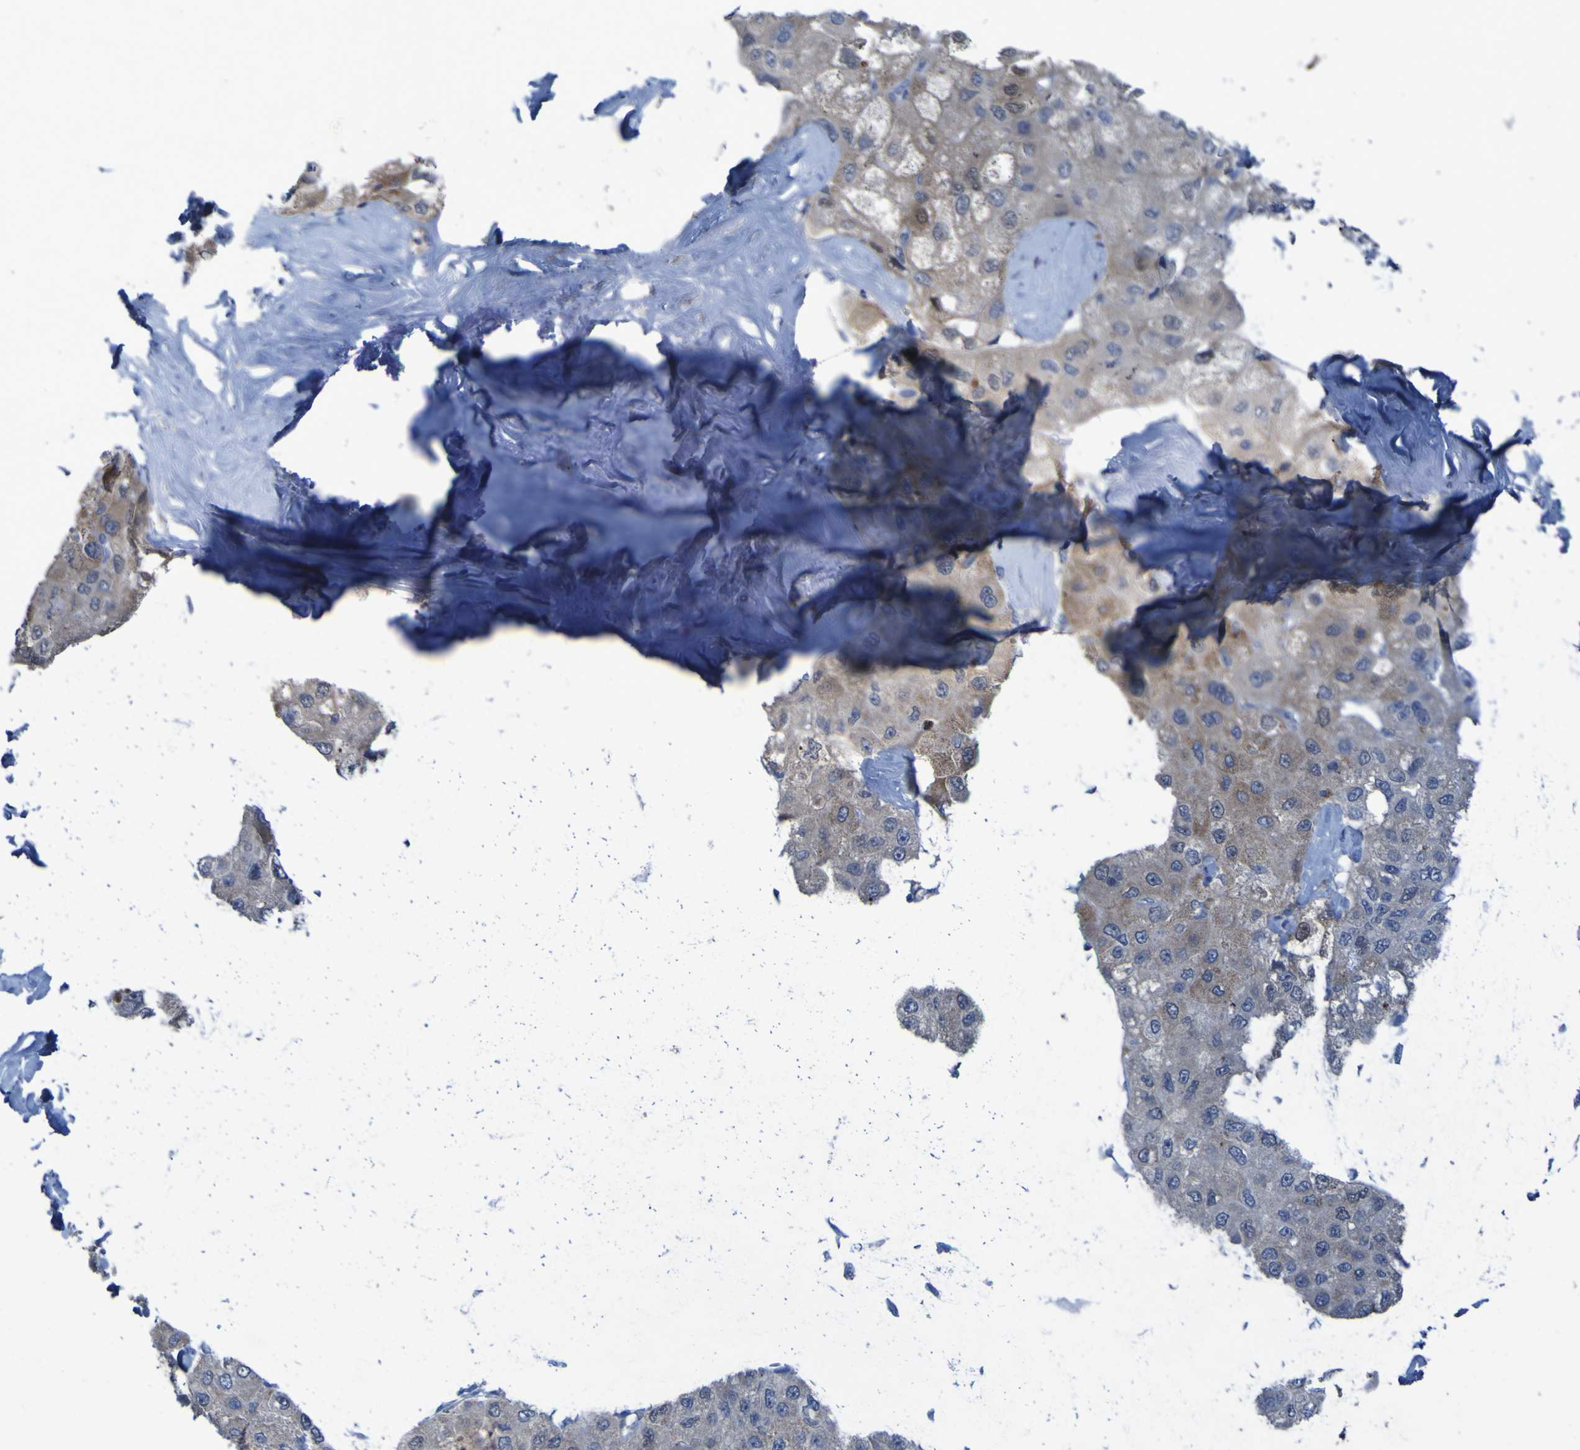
{"staining": {"intensity": "weak", "quantity": "25%-75%", "location": "cytoplasmic/membranous"}, "tissue": "liver cancer", "cell_type": "Tumor cells", "image_type": "cancer", "snomed": [{"axis": "morphology", "description": "Carcinoma, Hepatocellular, NOS"}, {"axis": "topography", "description": "Liver"}], "caption": "Immunohistochemistry staining of liver cancer (hepatocellular carcinoma), which exhibits low levels of weak cytoplasmic/membranous positivity in approximately 25%-75% of tumor cells indicating weak cytoplasmic/membranous protein staining. The staining was performed using DAB (brown) for protein detection and nuclei were counterstained in hematoxylin (blue).", "gene": "SGK2", "patient": {"sex": "male", "age": 80}}